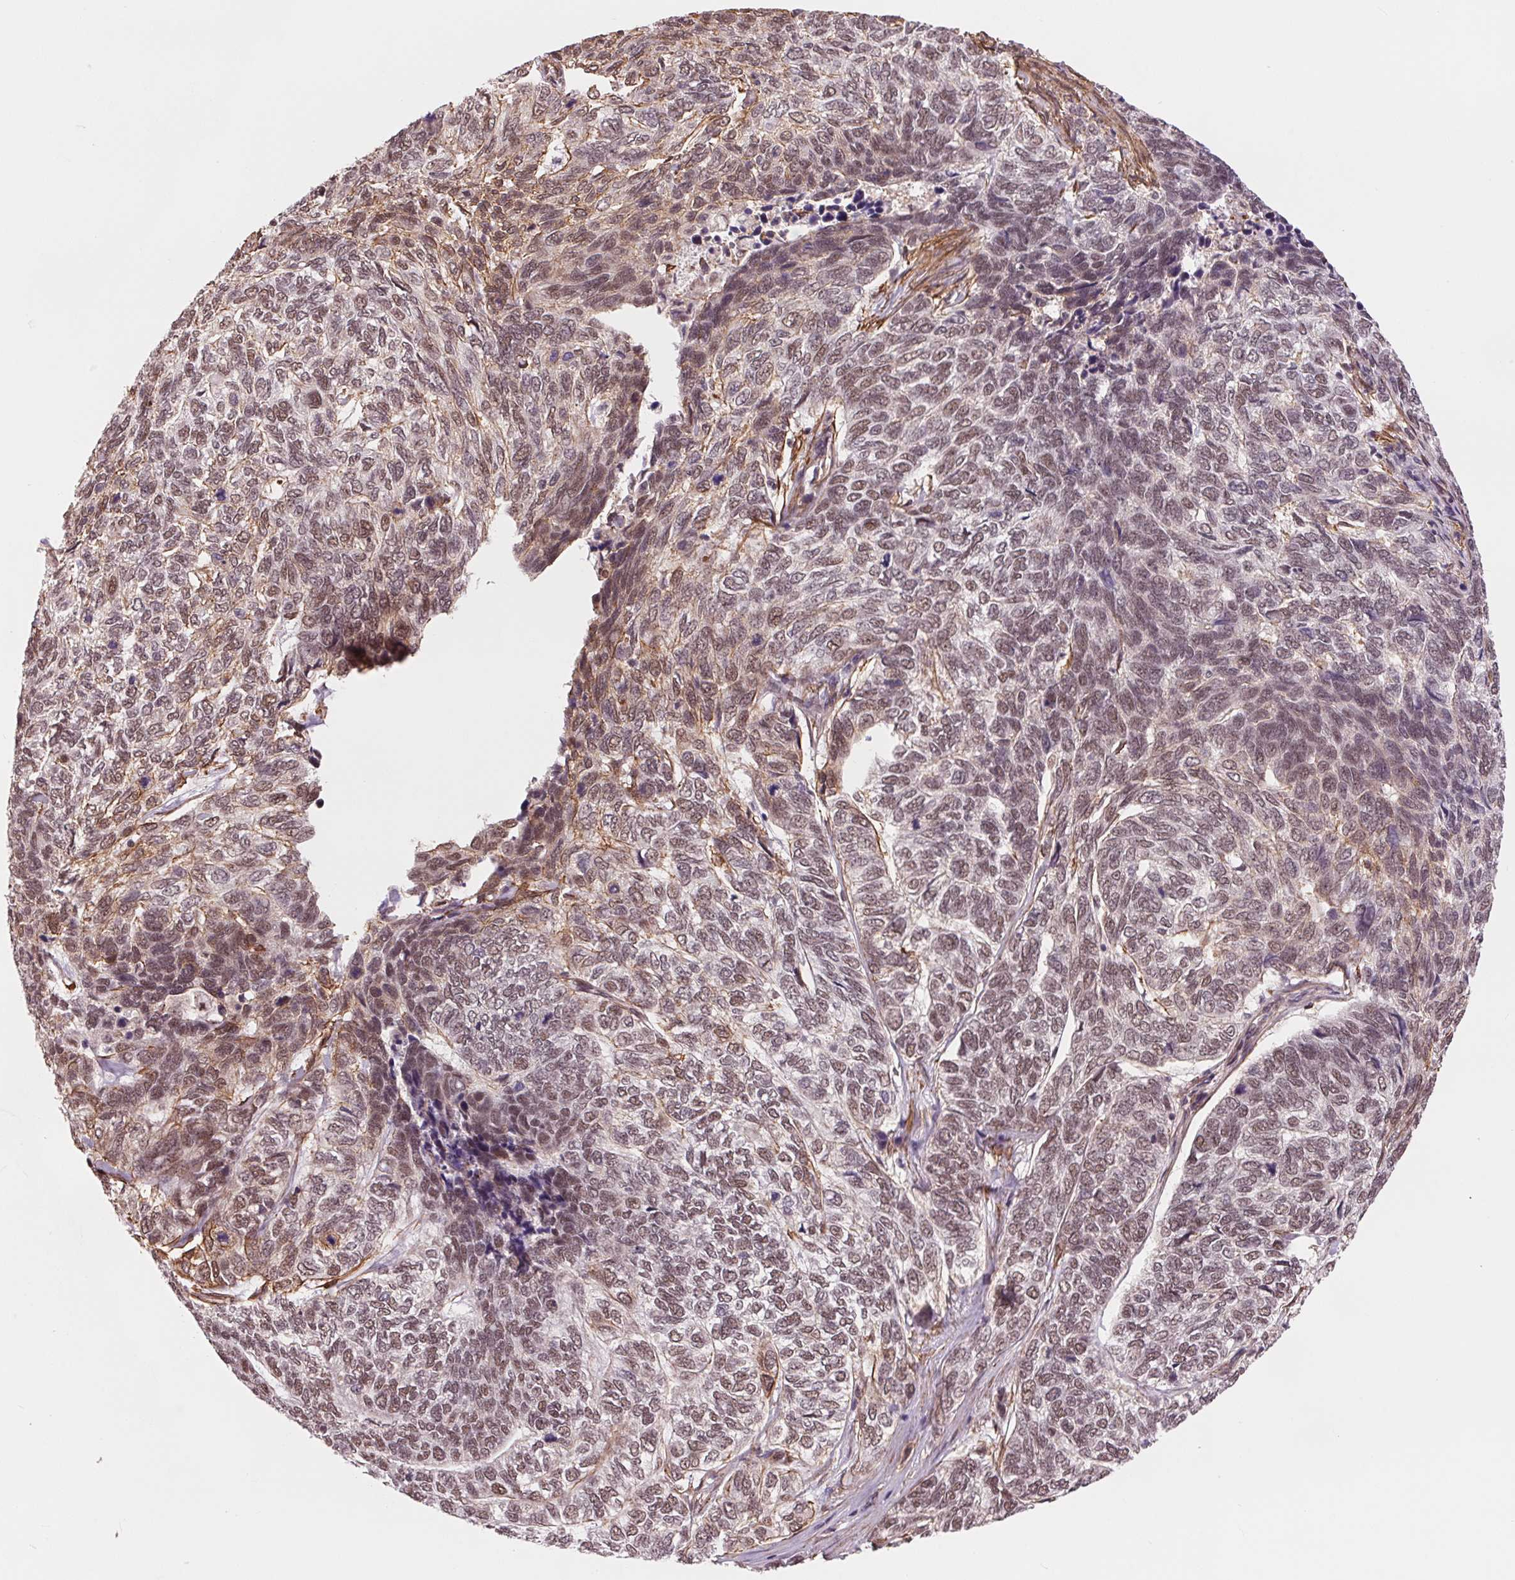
{"staining": {"intensity": "moderate", "quantity": ">75%", "location": "nuclear"}, "tissue": "skin cancer", "cell_type": "Tumor cells", "image_type": "cancer", "snomed": [{"axis": "morphology", "description": "Basal cell carcinoma"}, {"axis": "topography", "description": "Skin"}], "caption": "Immunohistochemical staining of skin cancer (basal cell carcinoma) displays medium levels of moderate nuclear expression in approximately >75% of tumor cells. The staining was performed using DAB, with brown indicating positive protein expression. Nuclei are stained blue with hematoxylin.", "gene": "BCAT1", "patient": {"sex": "female", "age": 65}}